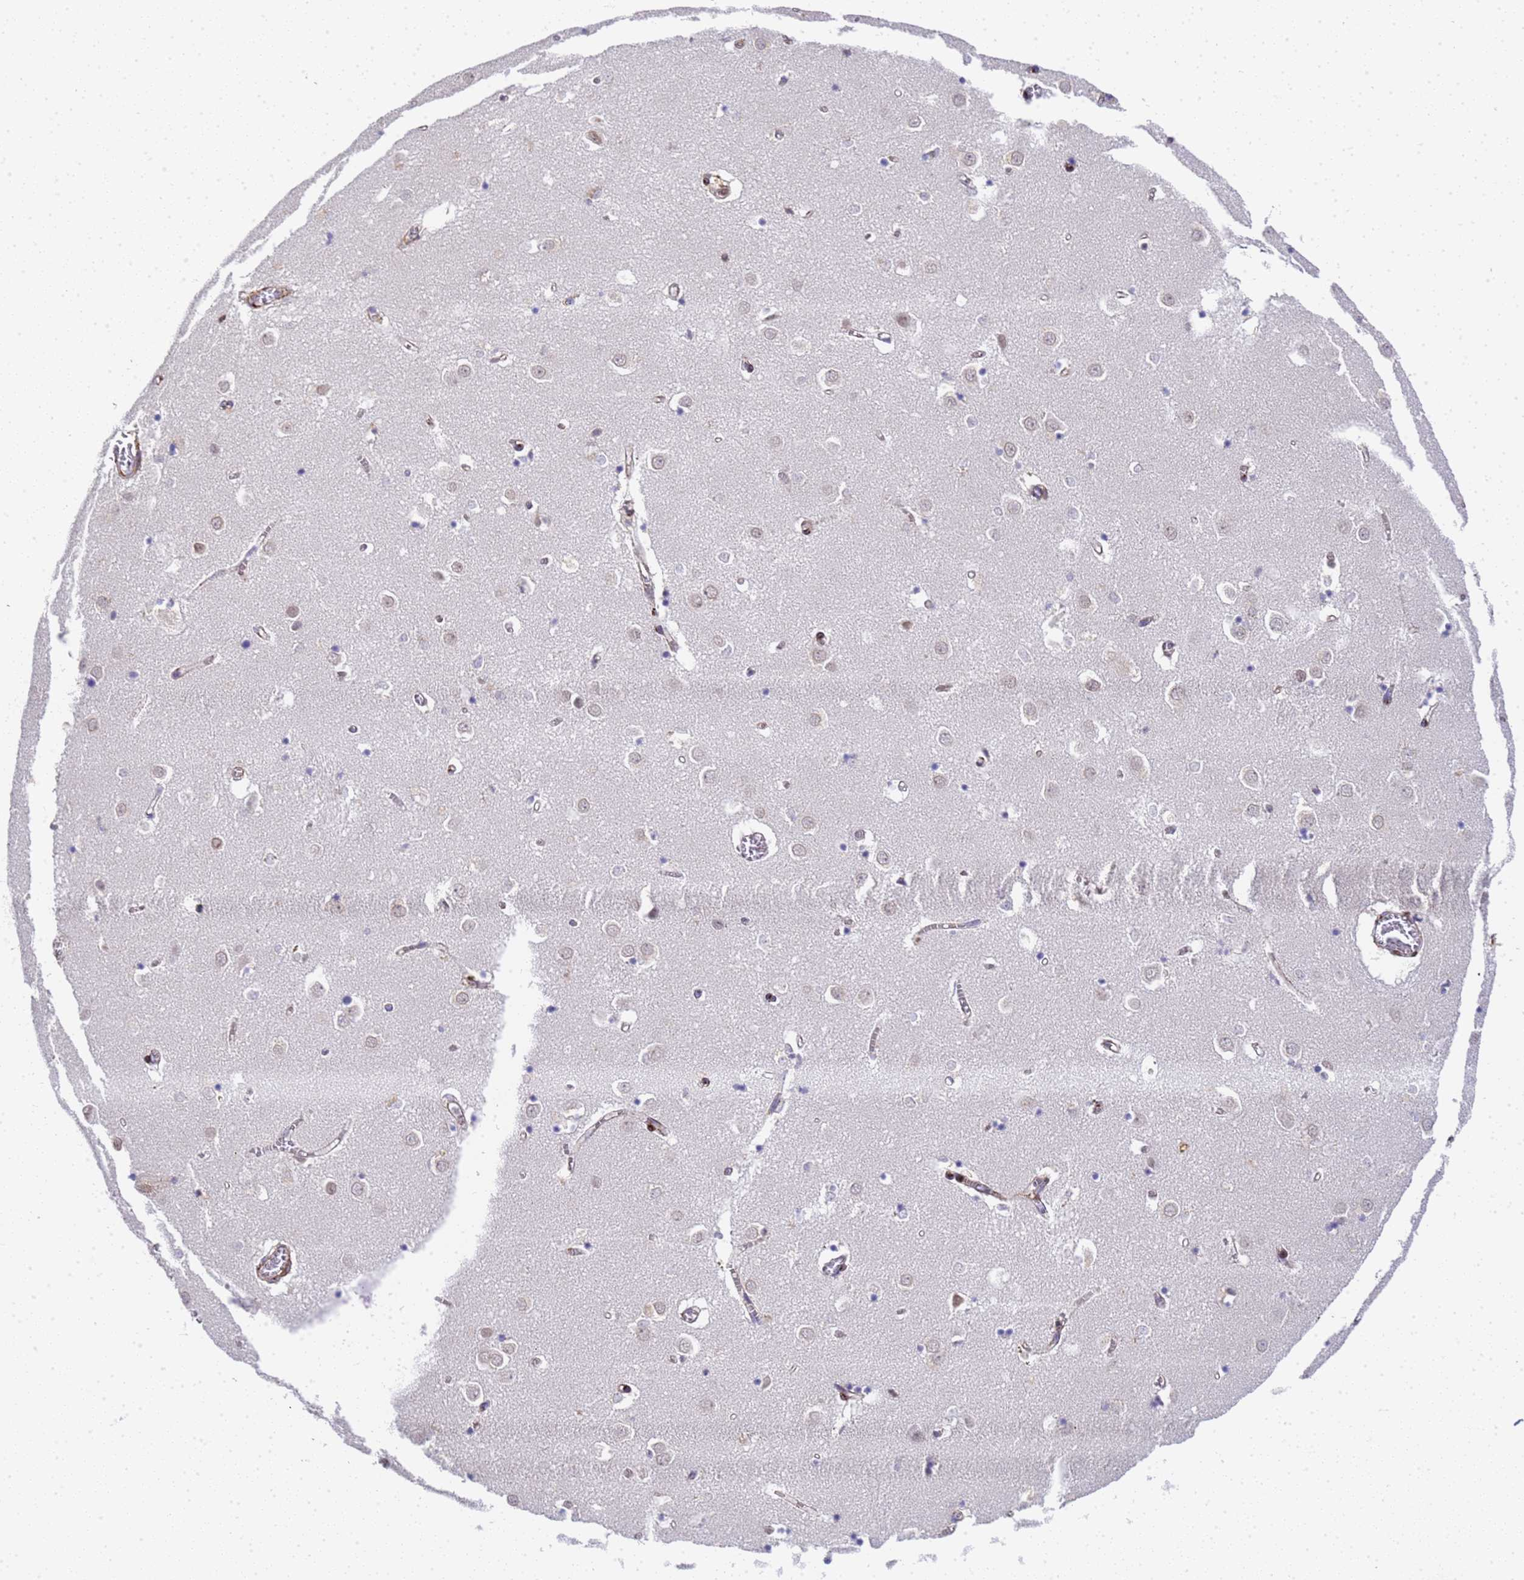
{"staining": {"intensity": "moderate", "quantity": "<25%", "location": "nuclear"}, "tissue": "caudate", "cell_type": "Glial cells", "image_type": "normal", "snomed": [{"axis": "morphology", "description": "Normal tissue, NOS"}, {"axis": "topography", "description": "Lateral ventricle wall"}], "caption": "Immunohistochemistry histopathology image of benign caudate stained for a protein (brown), which shows low levels of moderate nuclear expression in approximately <25% of glial cells.", "gene": "IGFBP7", "patient": {"sex": "male", "age": 70}}